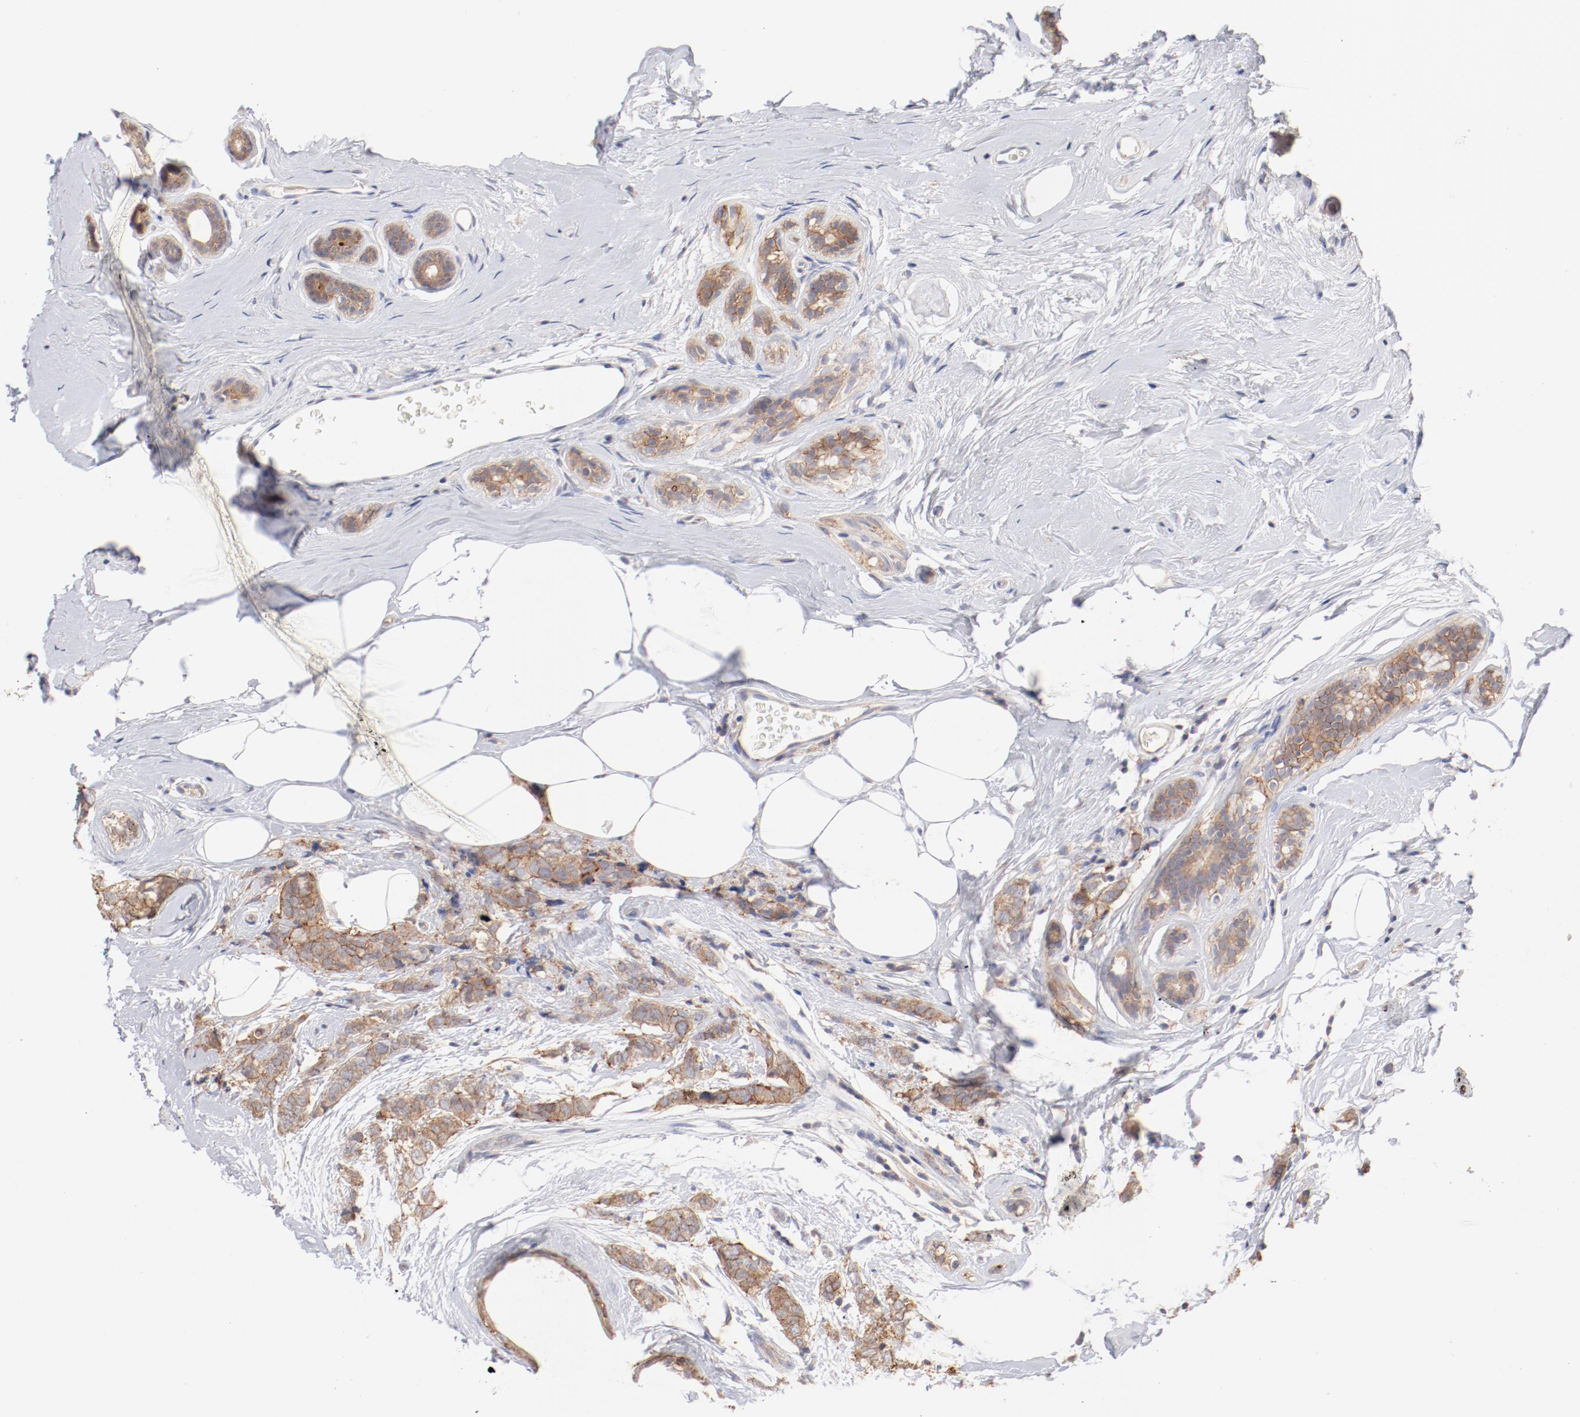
{"staining": {"intensity": "moderate", "quantity": ">75%", "location": "cytoplasmic/membranous"}, "tissue": "breast cancer", "cell_type": "Tumor cells", "image_type": "cancer", "snomed": [{"axis": "morphology", "description": "Lobular carcinoma"}, {"axis": "topography", "description": "Breast"}], "caption": "Breast cancer (lobular carcinoma) stained with a brown dye exhibits moderate cytoplasmic/membranous positive expression in about >75% of tumor cells.", "gene": "SETD3", "patient": {"sex": "female", "age": 60}}